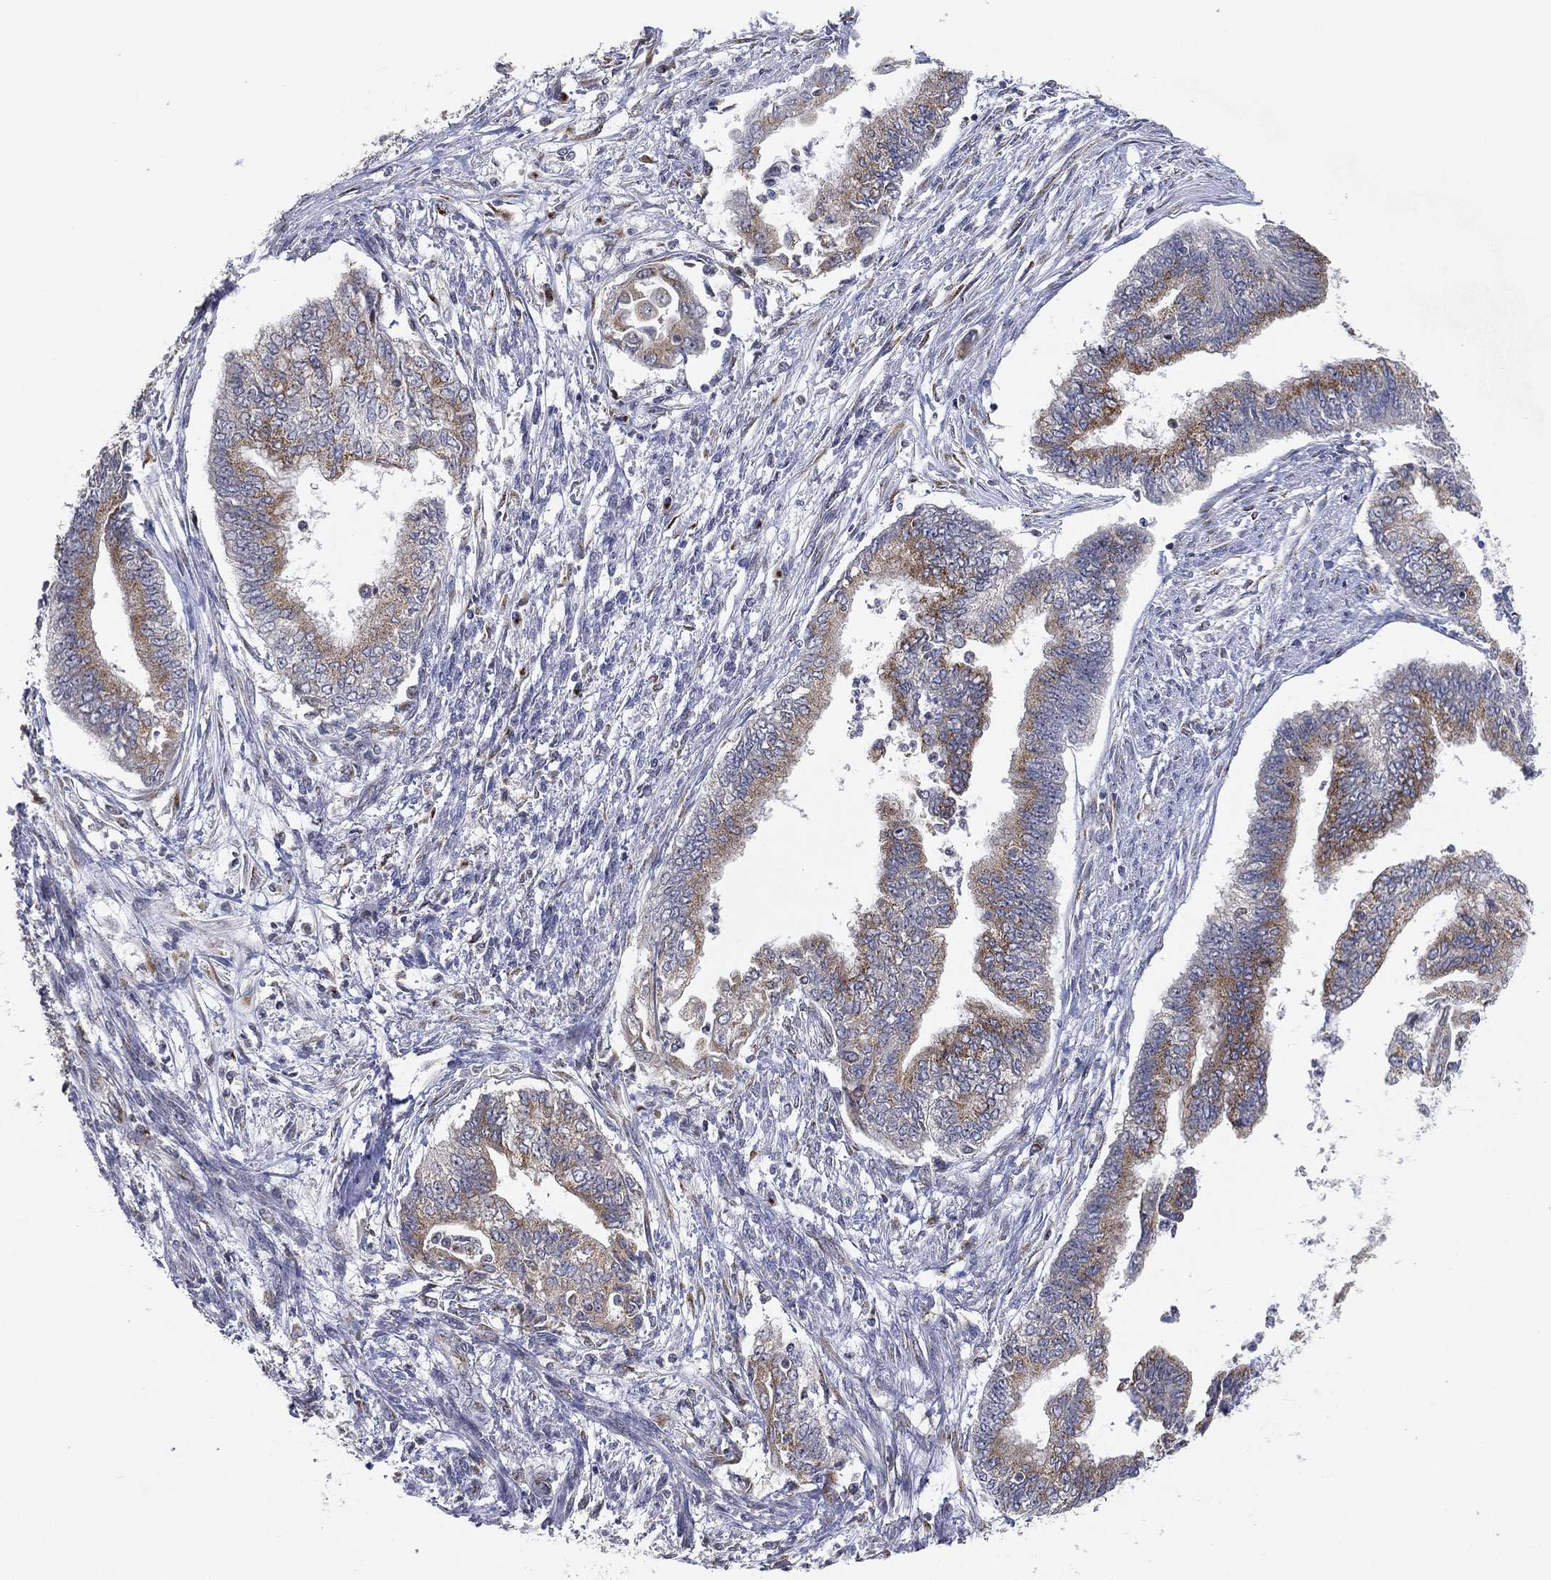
{"staining": {"intensity": "moderate", "quantity": "25%-75%", "location": "cytoplasmic/membranous"}, "tissue": "endometrial cancer", "cell_type": "Tumor cells", "image_type": "cancer", "snomed": [{"axis": "morphology", "description": "Adenocarcinoma, NOS"}, {"axis": "topography", "description": "Endometrium"}], "caption": "A photomicrograph of human endometrial cancer (adenocarcinoma) stained for a protein displays moderate cytoplasmic/membranous brown staining in tumor cells.", "gene": "TICAM1", "patient": {"sex": "female", "age": 65}}